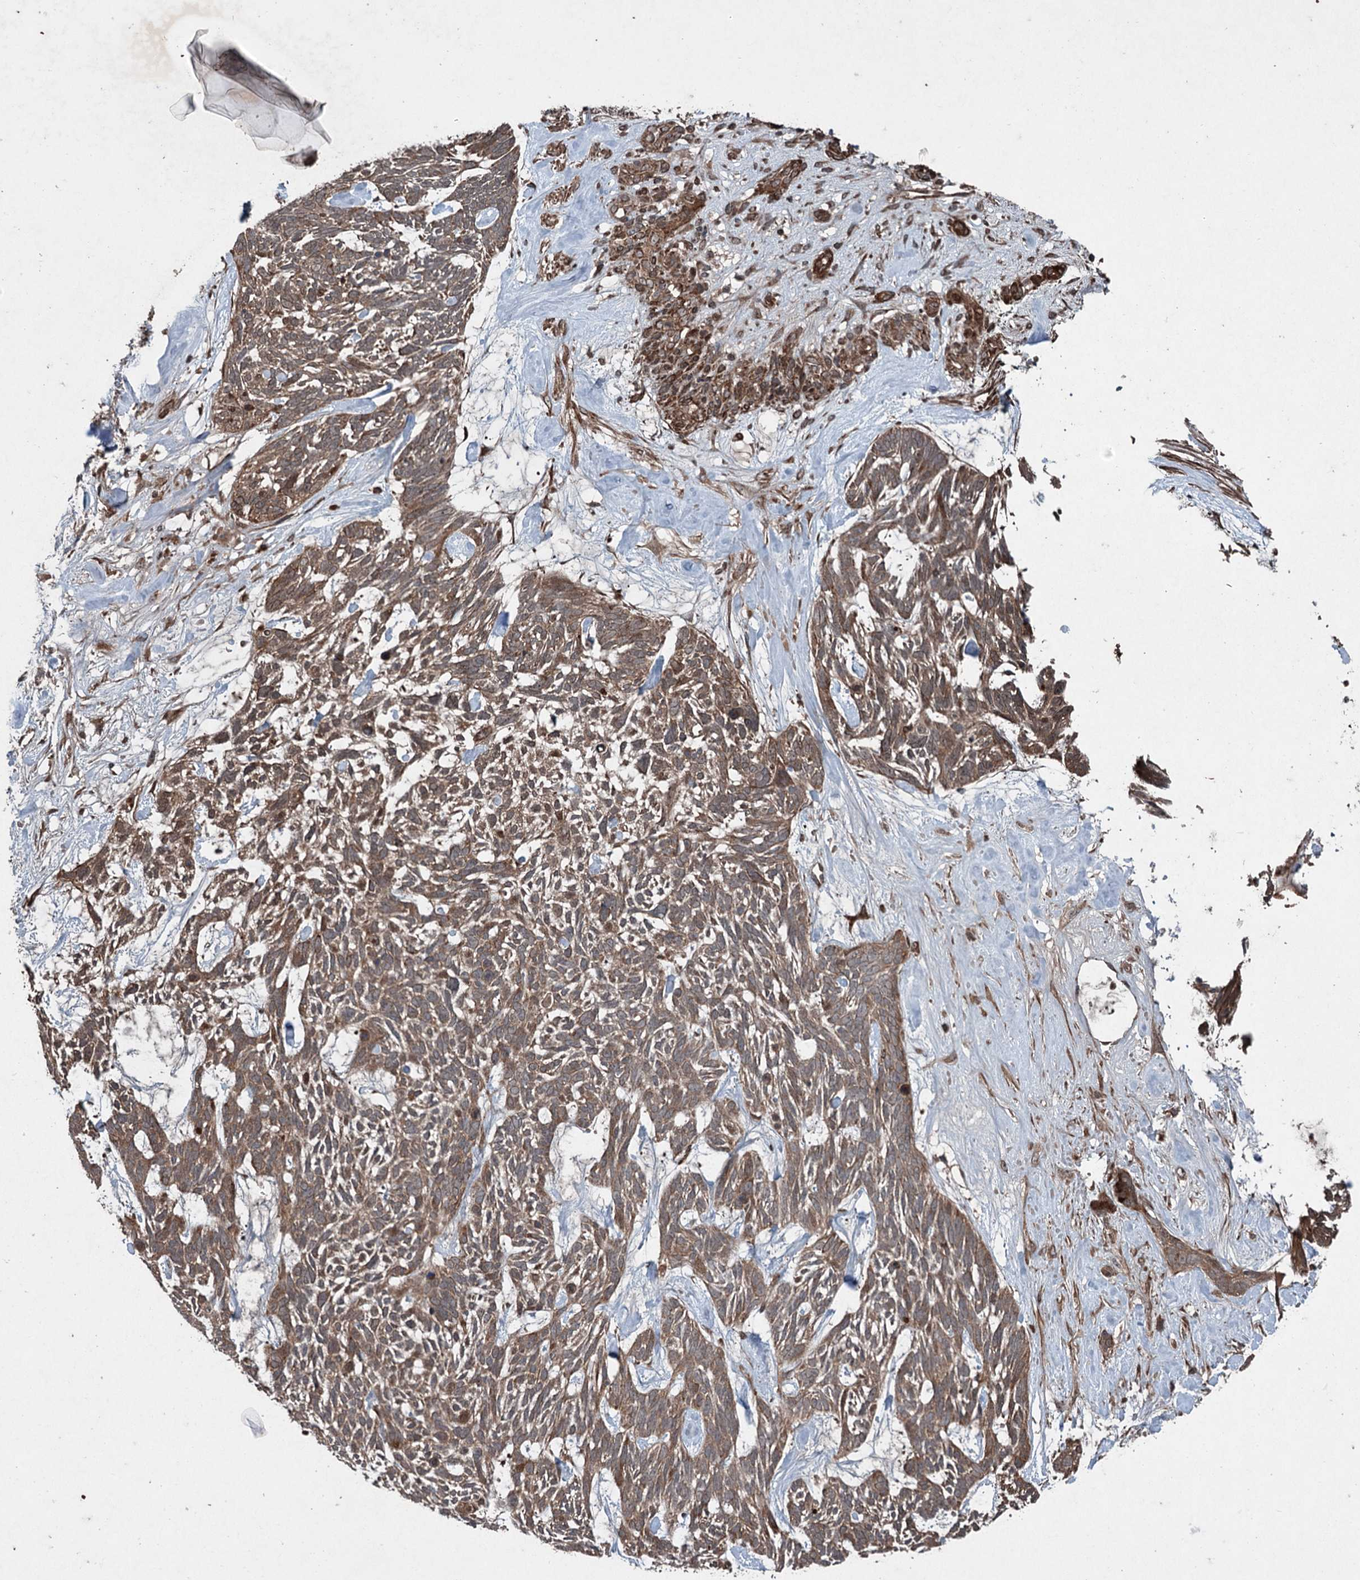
{"staining": {"intensity": "moderate", "quantity": "25%-75%", "location": "cytoplasmic/membranous"}, "tissue": "skin cancer", "cell_type": "Tumor cells", "image_type": "cancer", "snomed": [{"axis": "morphology", "description": "Basal cell carcinoma"}, {"axis": "topography", "description": "Skin"}], "caption": "This histopathology image reveals skin cancer stained with IHC to label a protein in brown. The cytoplasmic/membranous of tumor cells show moderate positivity for the protein. Nuclei are counter-stained blue.", "gene": "ALAS1", "patient": {"sex": "male", "age": 88}}